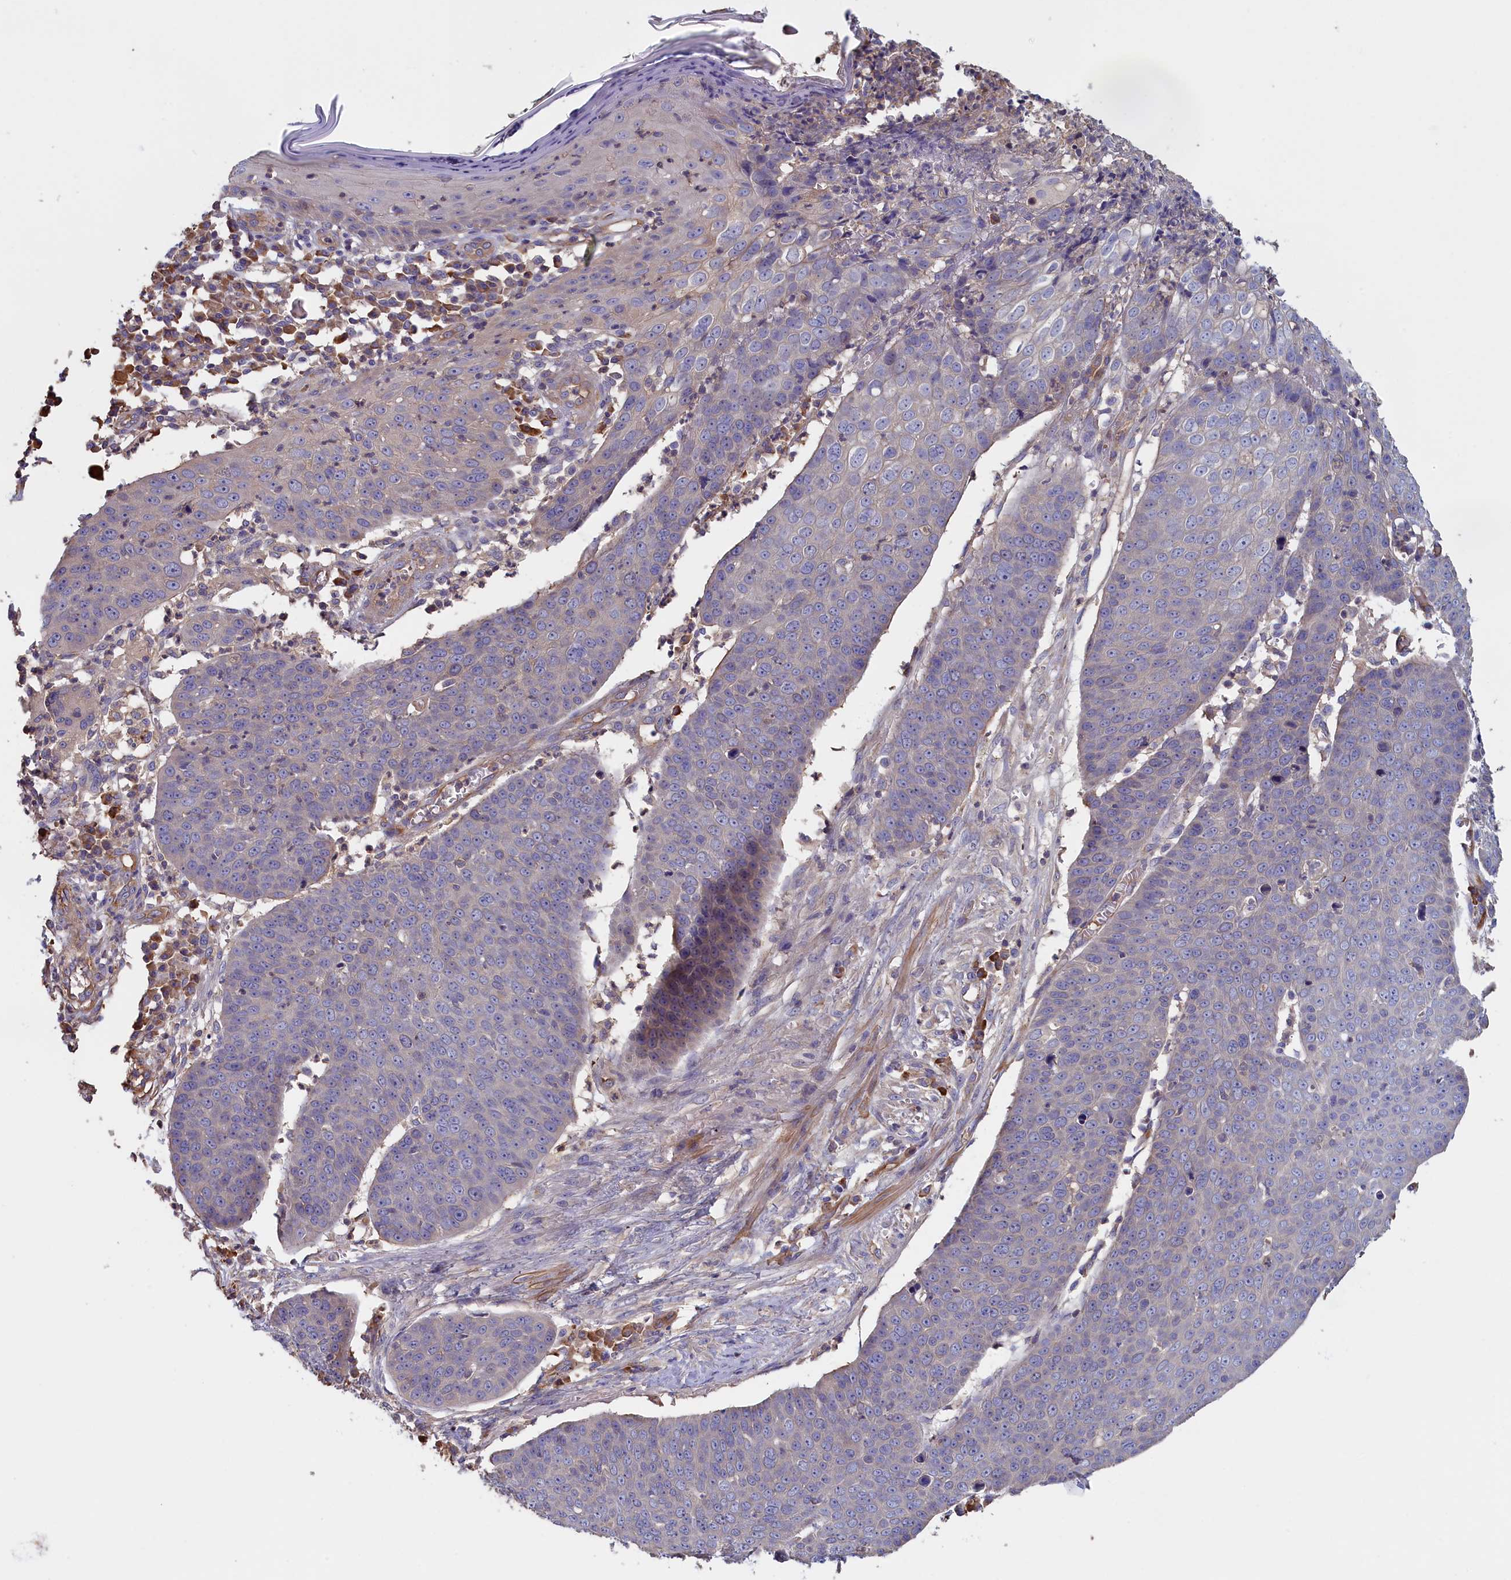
{"staining": {"intensity": "negative", "quantity": "none", "location": "none"}, "tissue": "skin cancer", "cell_type": "Tumor cells", "image_type": "cancer", "snomed": [{"axis": "morphology", "description": "Squamous cell carcinoma, NOS"}, {"axis": "topography", "description": "Skin"}], "caption": "Protein analysis of squamous cell carcinoma (skin) shows no significant expression in tumor cells.", "gene": "ANKRD2", "patient": {"sex": "male", "age": 71}}